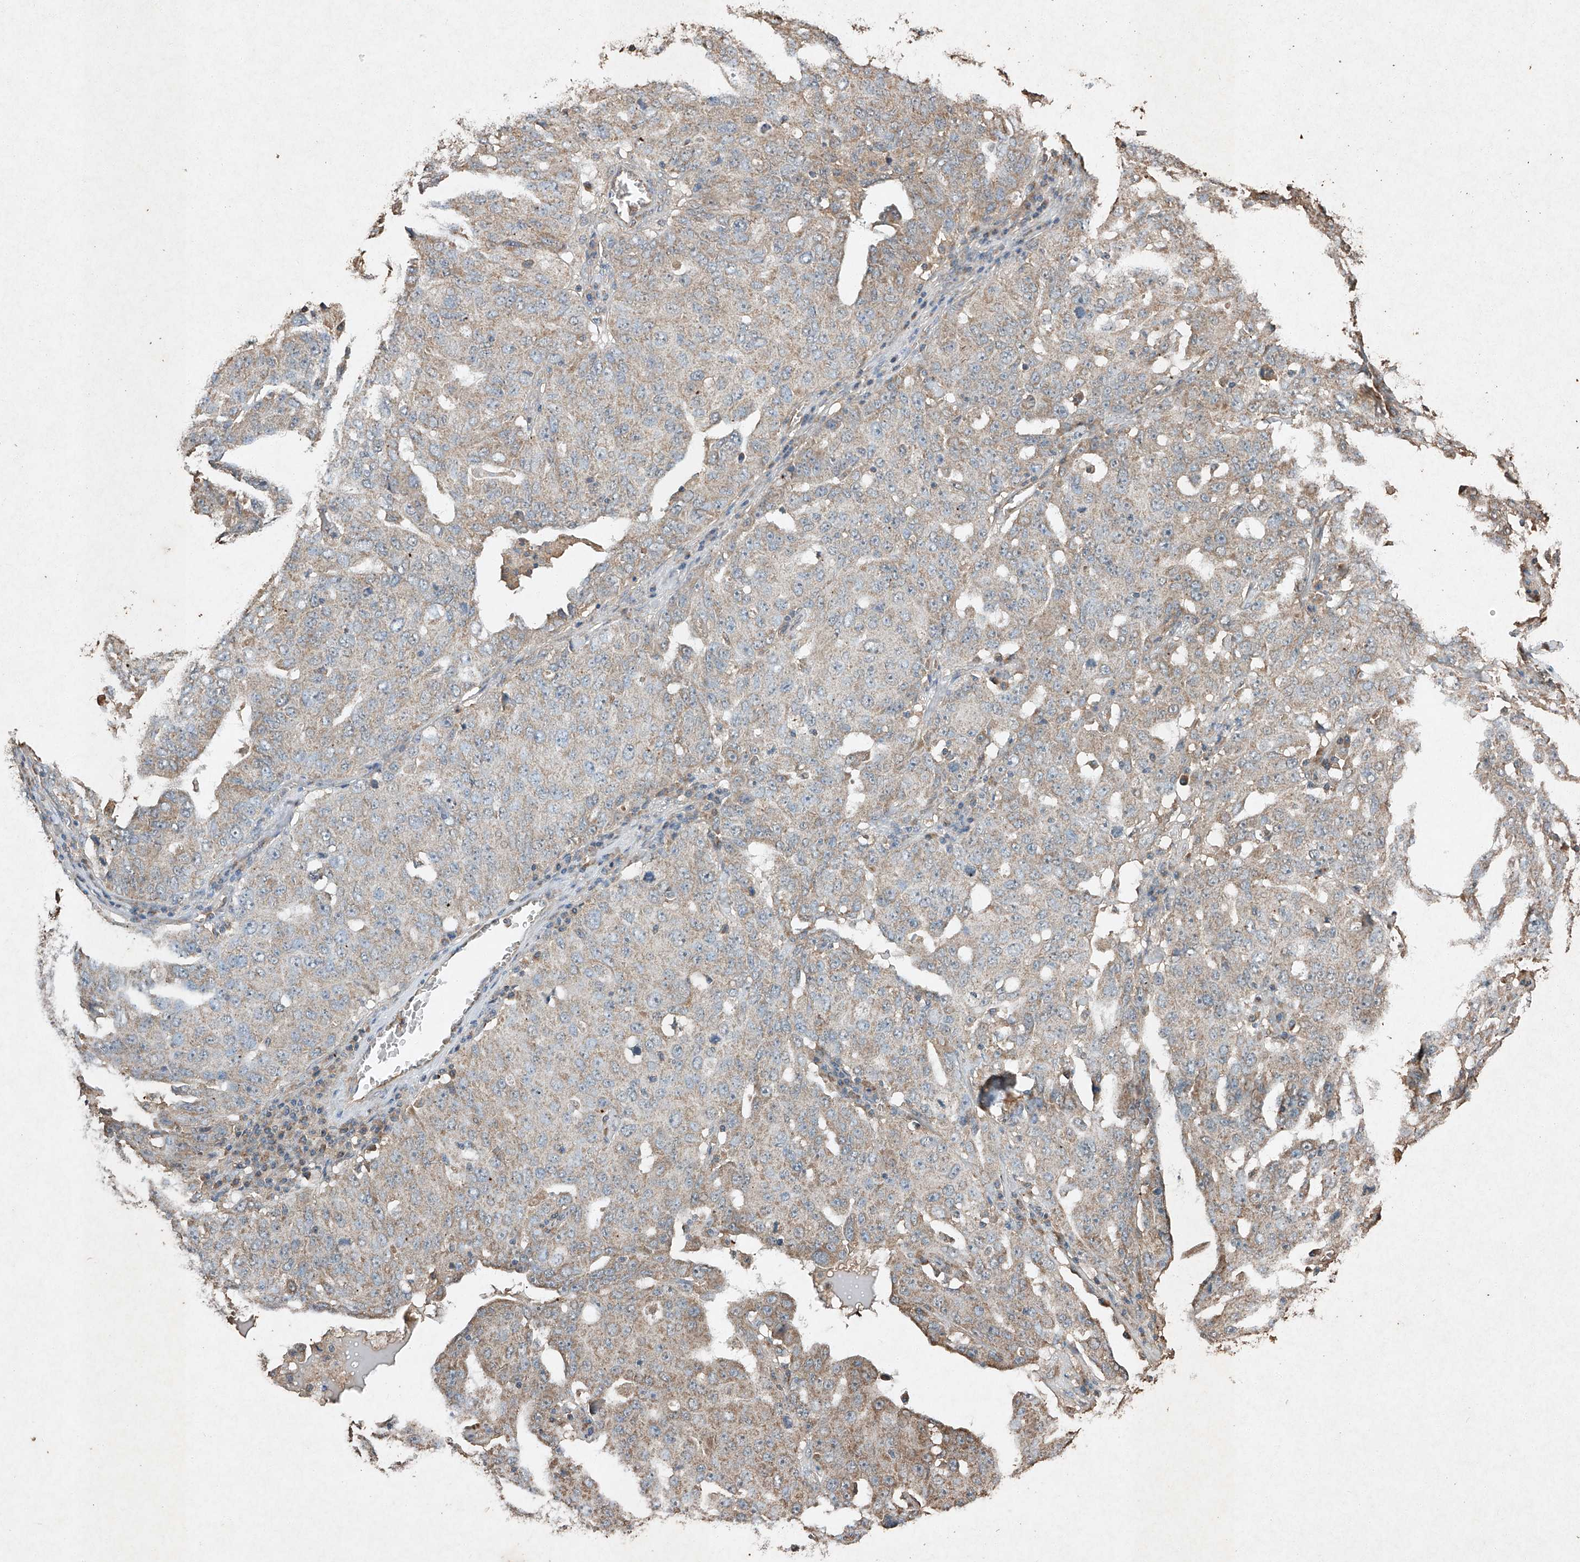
{"staining": {"intensity": "weak", "quantity": "25%-75%", "location": "cytoplasmic/membranous"}, "tissue": "ovarian cancer", "cell_type": "Tumor cells", "image_type": "cancer", "snomed": [{"axis": "morphology", "description": "Carcinoma, endometroid"}, {"axis": "topography", "description": "Ovary"}], "caption": "Immunohistochemical staining of human endometroid carcinoma (ovarian) displays low levels of weak cytoplasmic/membranous protein staining in about 25%-75% of tumor cells. Using DAB (3,3'-diaminobenzidine) (brown) and hematoxylin (blue) stains, captured at high magnification using brightfield microscopy.", "gene": "STK3", "patient": {"sex": "female", "age": 62}}